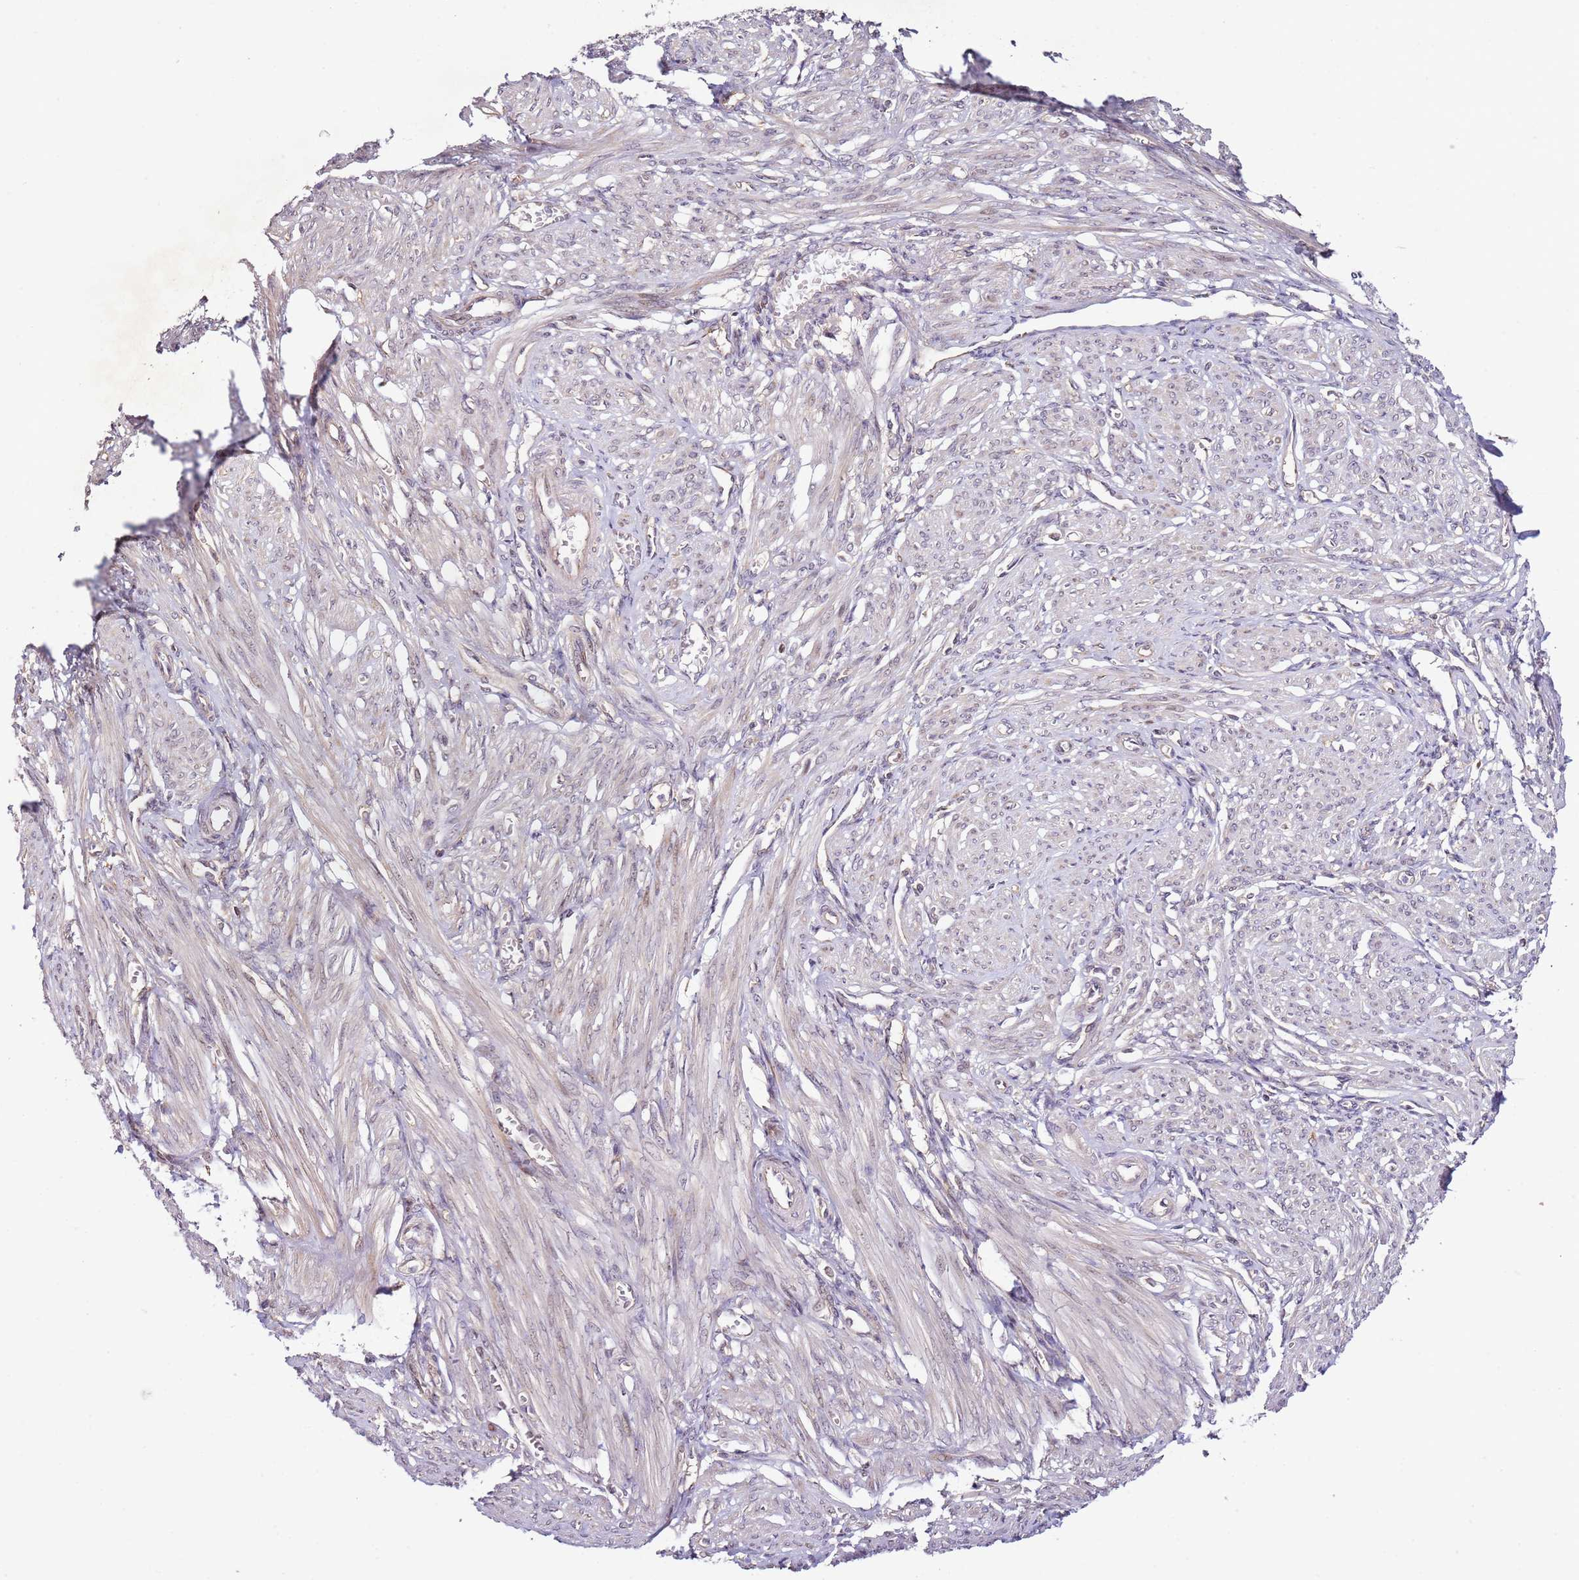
{"staining": {"intensity": "weak", "quantity": "<25%", "location": "cytoplasmic/membranous"}, "tissue": "smooth muscle", "cell_type": "Smooth muscle cells", "image_type": "normal", "snomed": [{"axis": "morphology", "description": "Normal tissue, NOS"}, {"axis": "topography", "description": "Smooth muscle"}], "caption": "This is a image of immunohistochemistry (IHC) staining of normal smooth muscle, which shows no positivity in smooth muscle cells. (IHC, brightfield microscopy, high magnification).", "gene": "DDX27", "patient": {"sex": "female", "age": 39}}